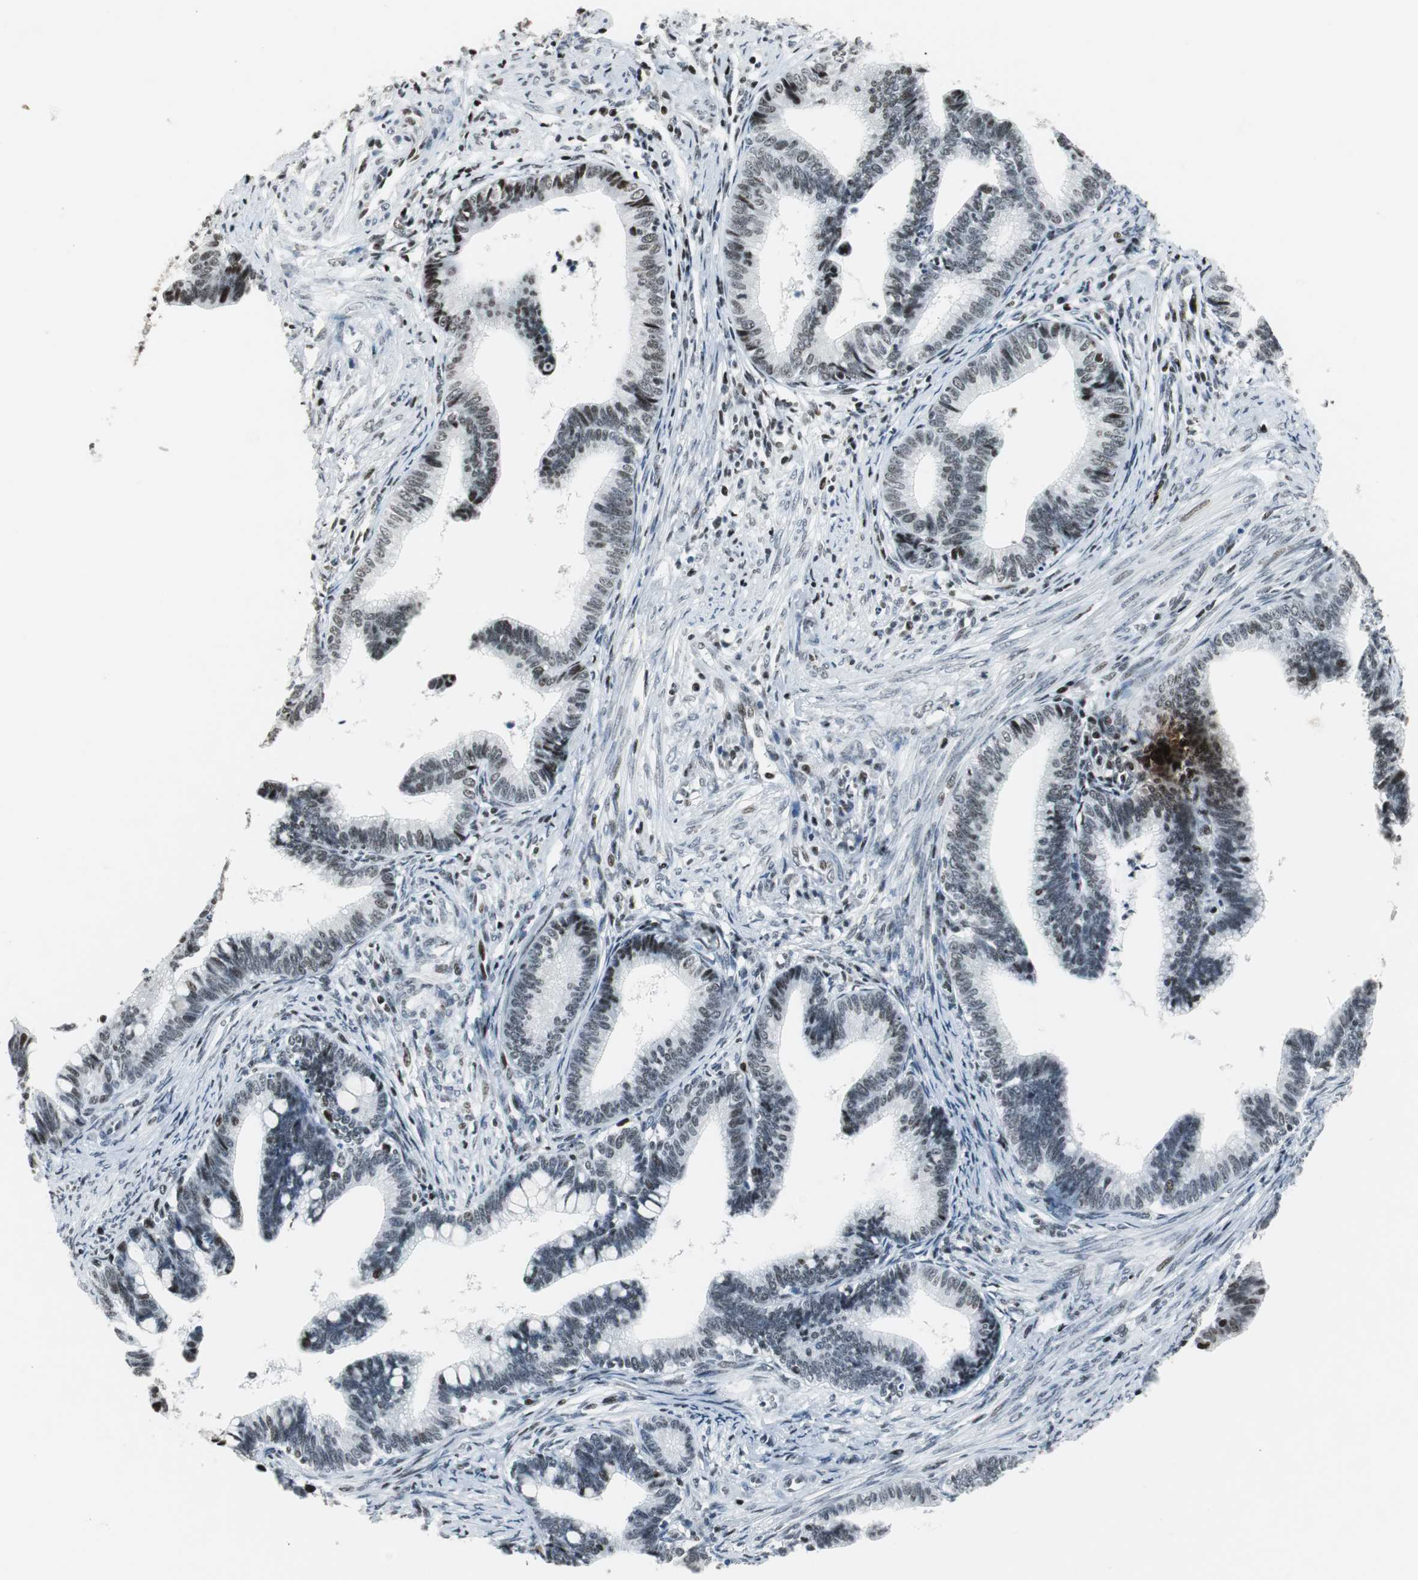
{"staining": {"intensity": "weak", "quantity": "25%-75%", "location": "nuclear"}, "tissue": "cervical cancer", "cell_type": "Tumor cells", "image_type": "cancer", "snomed": [{"axis": "morphology", "description": "Adenocarcinoma, NOS"}, {"axis": "topography", "description": "Cervix"}], "caption": "Brown immunohistochemical staining in human cervical cancer demonstrates weak nuclear positivity in approximately 25%-75% of tumor cells. The staining was performed using DAB to visualize the protein expression in brown, while the nuclei were stained in blue with hematoxylin (Magnification: 20x).", "gene": "RBBP4", "patient": {"sex": "female", "age": 36}}